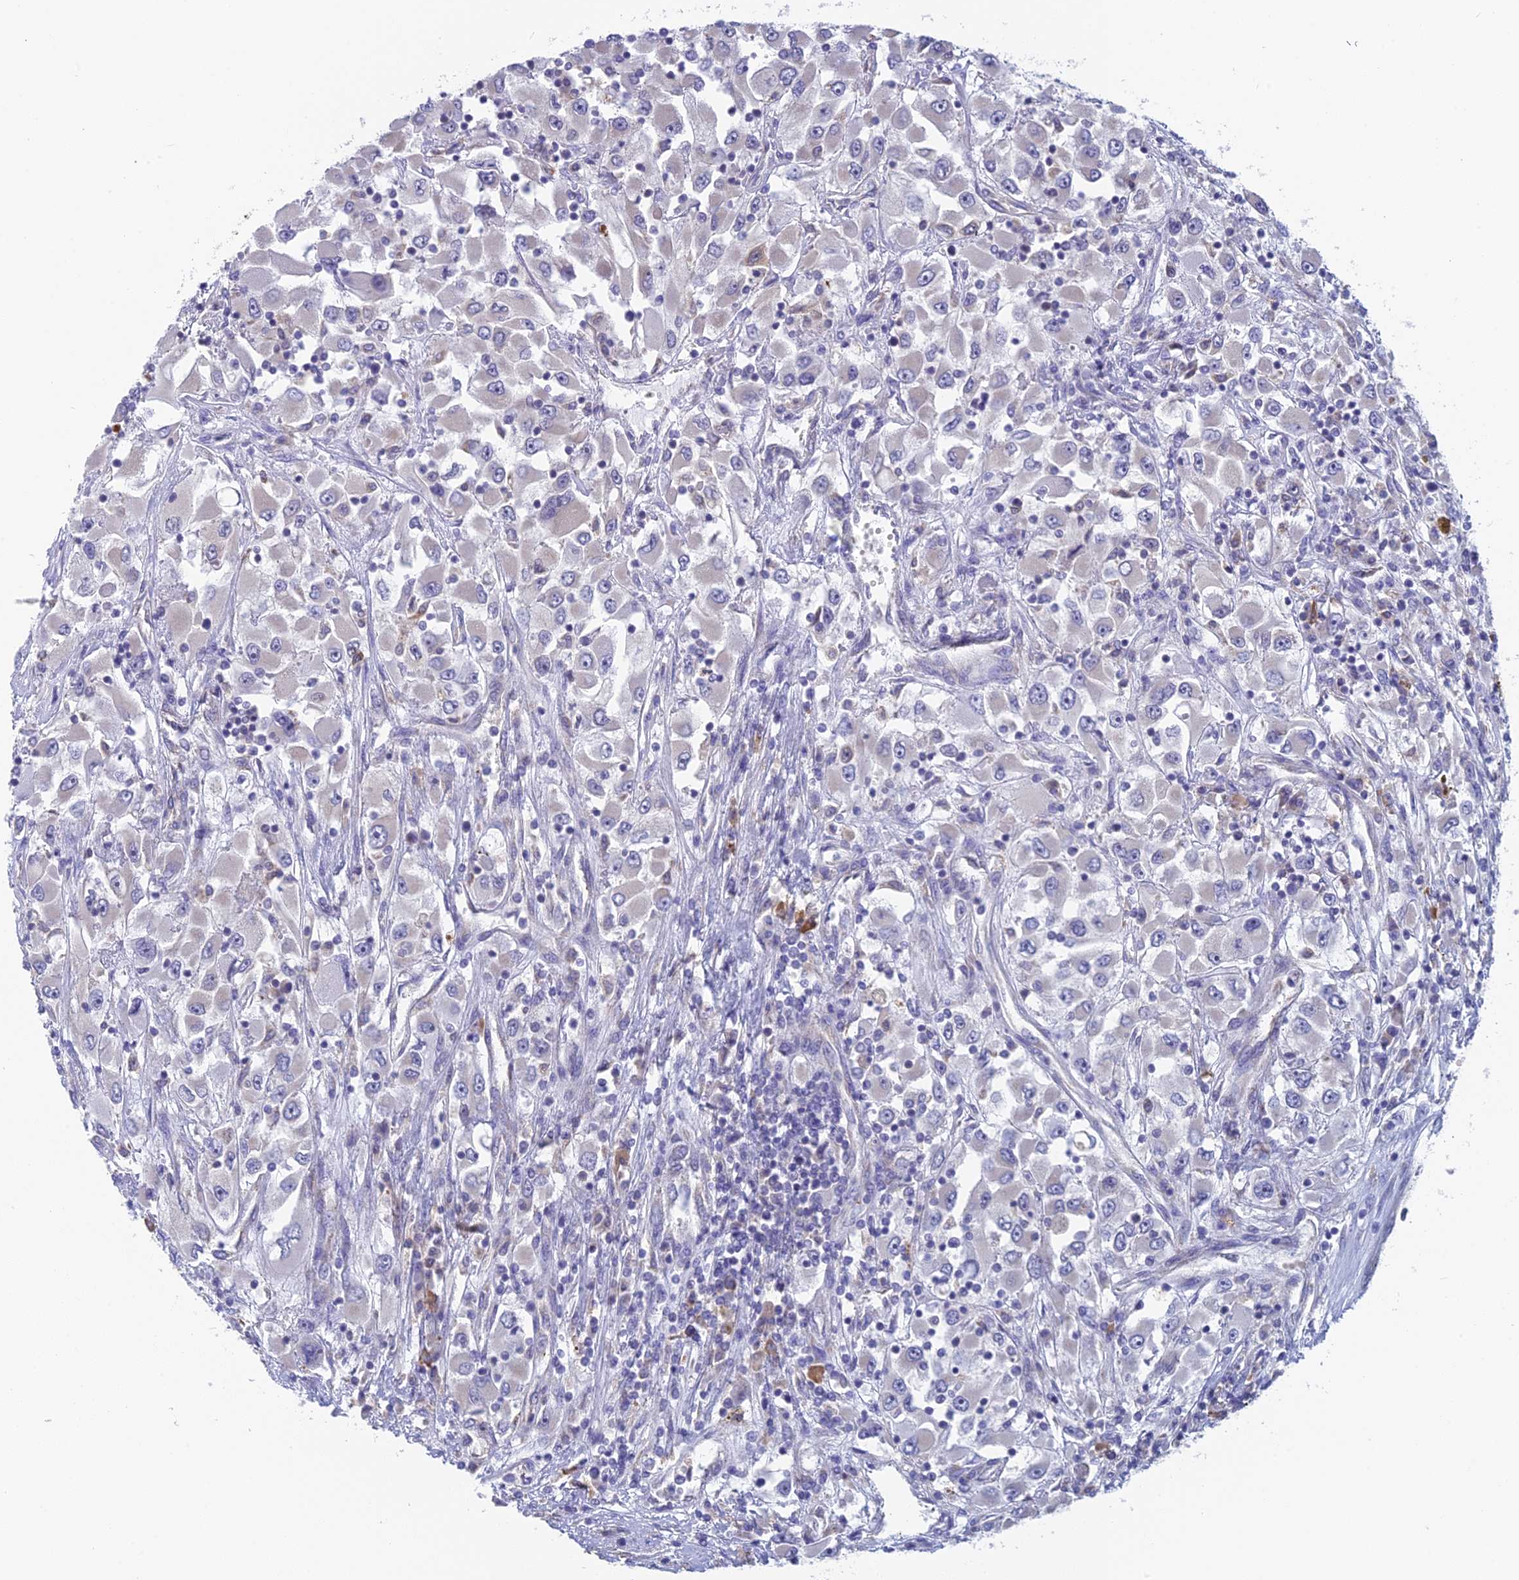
{"staining": {"intensity": "negative", "quantity": "none", "location": "none"}, "tissue": "renal cancer", "cell_type": "Tumor cells", "image_type": "cancer", "snomed": [{"axis": "morphology", "description": "Adenocarcinoma, NOS"}, {"axis": "topography", "description": "Kidney"}], "caption": "Tumor cells are negative for brown protein staining in renal cancer.", "gene": "MRI1", "patient": {"sex": "female", "age": 52}}